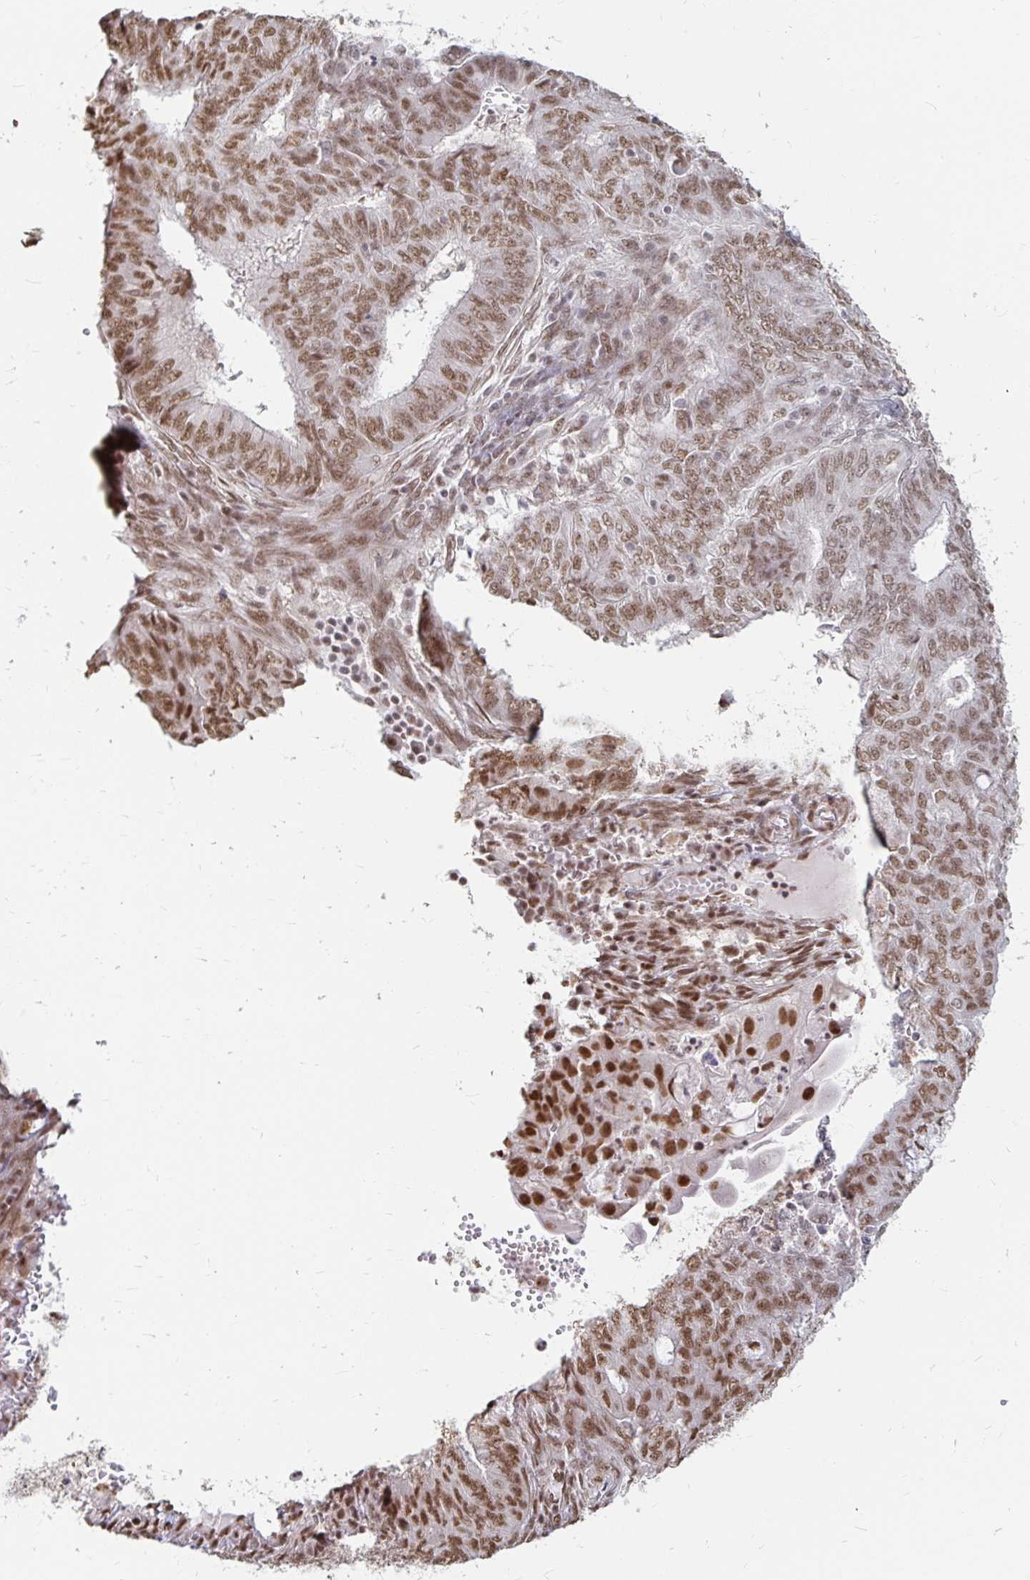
{"staining": {"intensity": "moderate", "quantity": ">75%", "location": "nuclear"}, "tissue": "endometrial cancer", "cell_type": "Tumor cells", "image_type": "cancer", "snomed": [{"axis": "morphology", "description": "Adenocarcinoma, NOS"}, {"axis": "topography", "description": "Endometrium"}], "caption": "Immunohistochemical staining of human endometrial adenocarcinoma shows medium levels of moderate nuclear expression in about >75% of tumor cells.", "gene": "HNRNPU", "patient": {"sex": "female", "age": 62}}